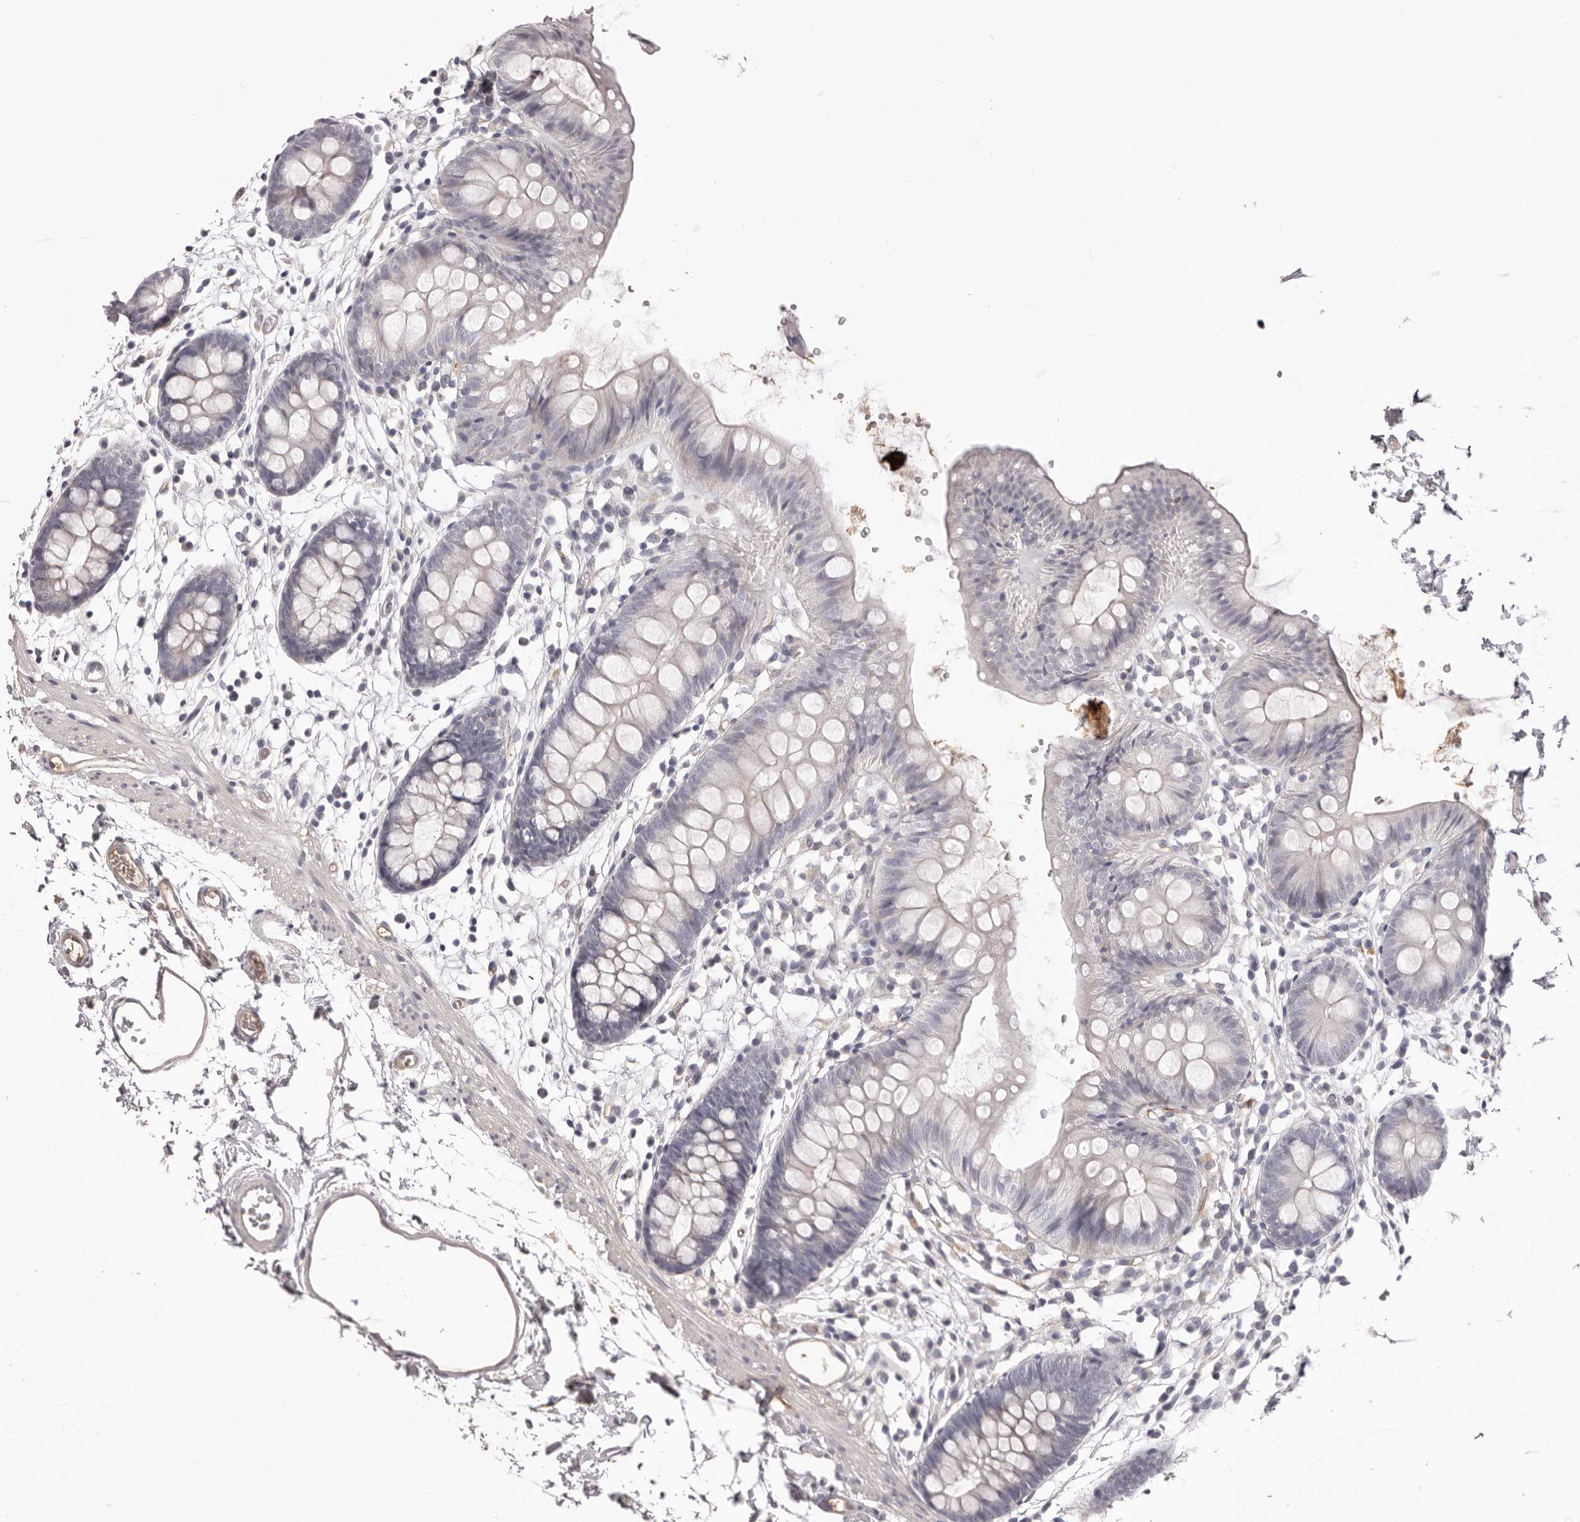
{"staining": {"intensity": "negative", "quantity": "none", "location": "none"}, "tissue": "colon", "cell_type": "Endothelial cells", "image_type": "normal", "snomed": [{"axis": "morphology", "description": "Normal tissue, NOS"}, {"axis": "topography", "description": "Colon"}], "caption": "DAB (3,3'-diaminobenzidine) immunohistochemical staining of normal colon reveals no significant staining in endothelial cells. The staining was performed using DAB (3,3'-diaminobenzidine) to visualize the protein expression in brown, while the nuclei were stained in blue with hematoxylin (Magnification: 20x).", "gene": "OTUD3", "patient": {"sex": "male", "age": 56}}